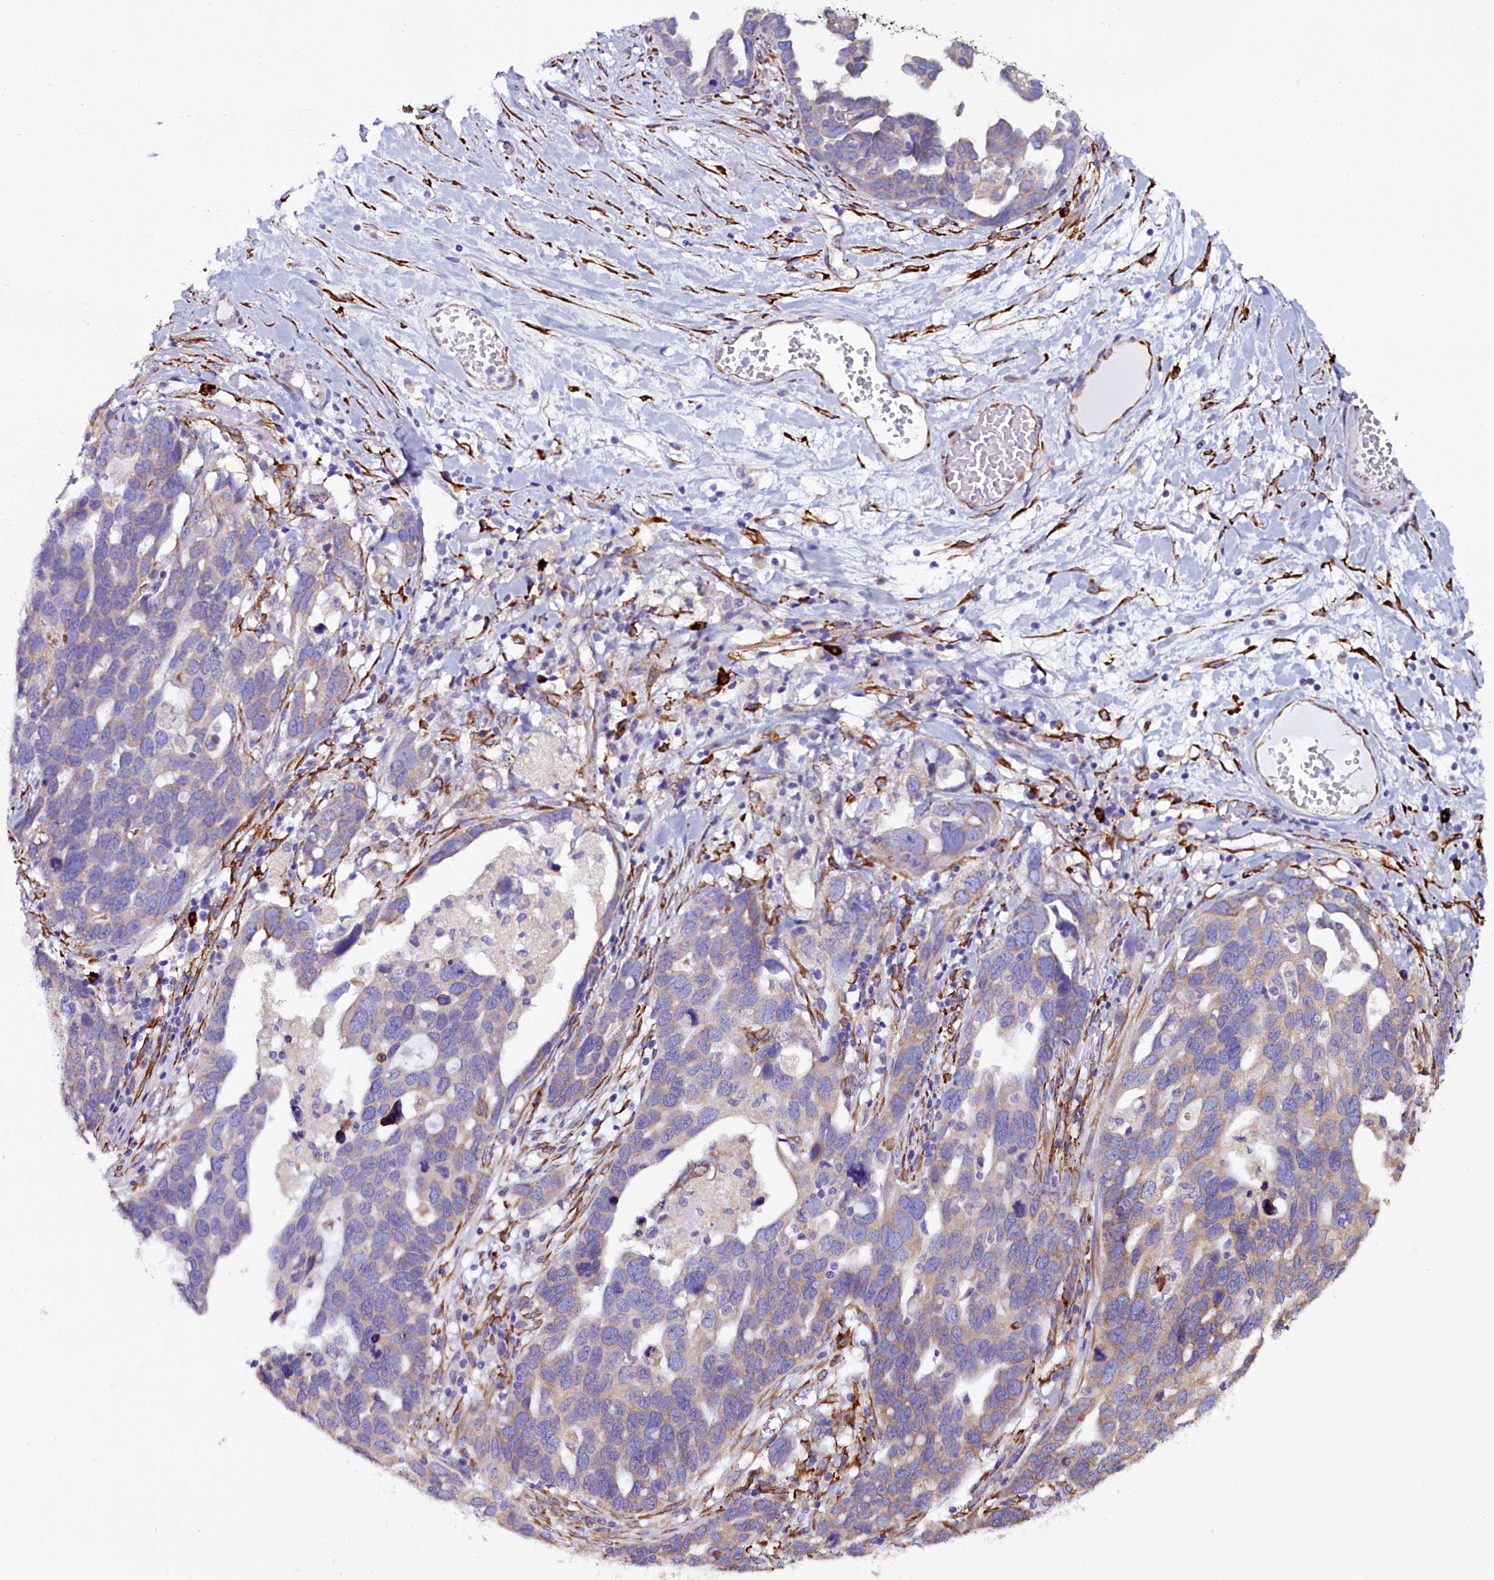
{"staining": {"intensity": "weak", "quantity": "25%-75%", "location": "cytoplasmic/membranous"}, "tissue": "ovarian cancer", "cell_type": "Tumor cells", "image_type": "cancer", "snomed": [{"axis": "morphology", "description": "Cystadenocarcinoma, serous, NOS"}, {"axis": "topography", "description": "Ovary"}], "caption": "Ovarian cancer (serous cystadenocarcinoma) stained with a brown dye displays weak cytoplasmic/membranous positive staining in approximately 25%-75% of tumor cells.", "gene": "TXNDC5", "patient": {"sex": "female", "age": 54}}